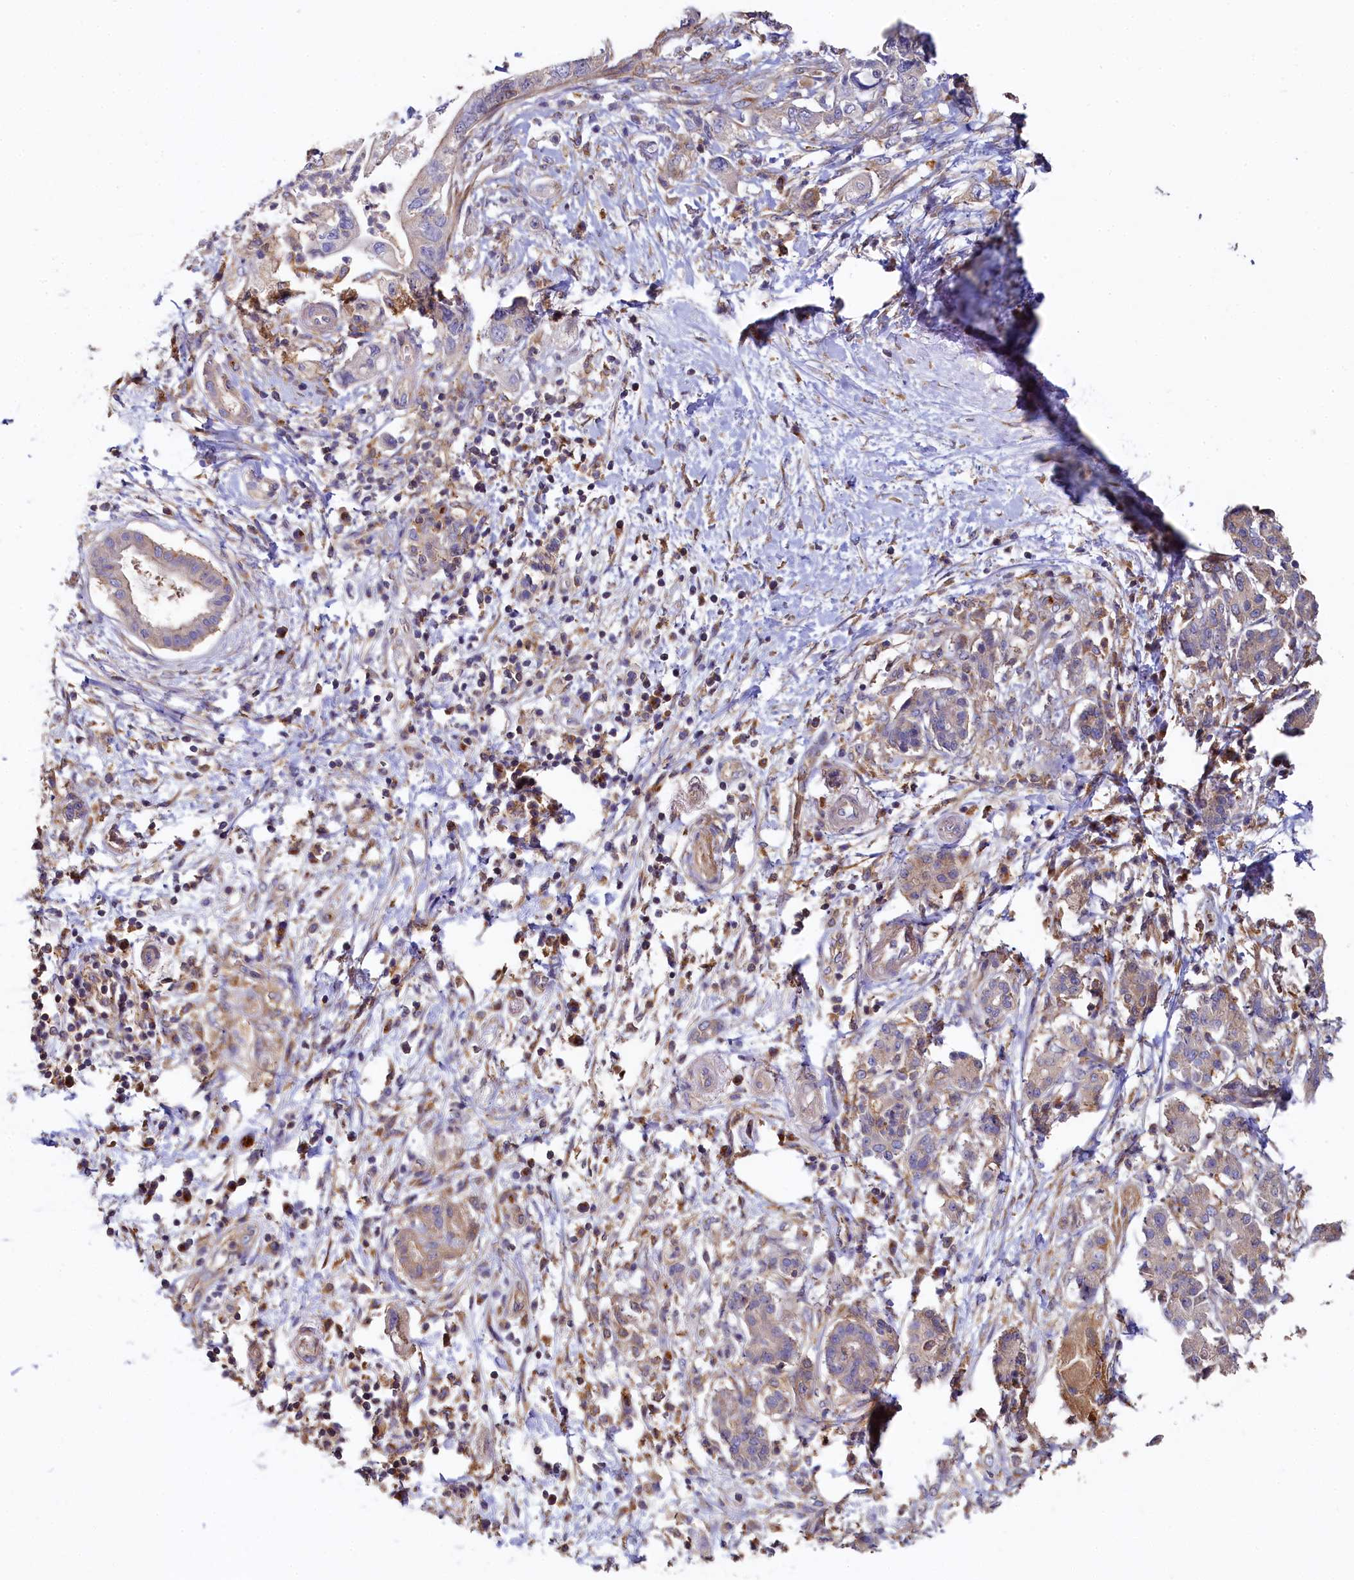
{"staining": {"intensity": "negative", "quantity": "none", "location": "none"}, "tissue": "pancreatic cancer", "cell_type": "Tumor cells", "image_type": "cancer", "snomed": [{"axis": "morphology", "description": "Adenocarcinoma, NOS"}, {"axis": "topography", "description": "Pancreas"}], "caption": "Immunohistochemistry of human pancreatic cancer exhibits no staining in tumor cells.", "gene": "PPIP5K1", "patient": {"sex": "female", "age": 73}}